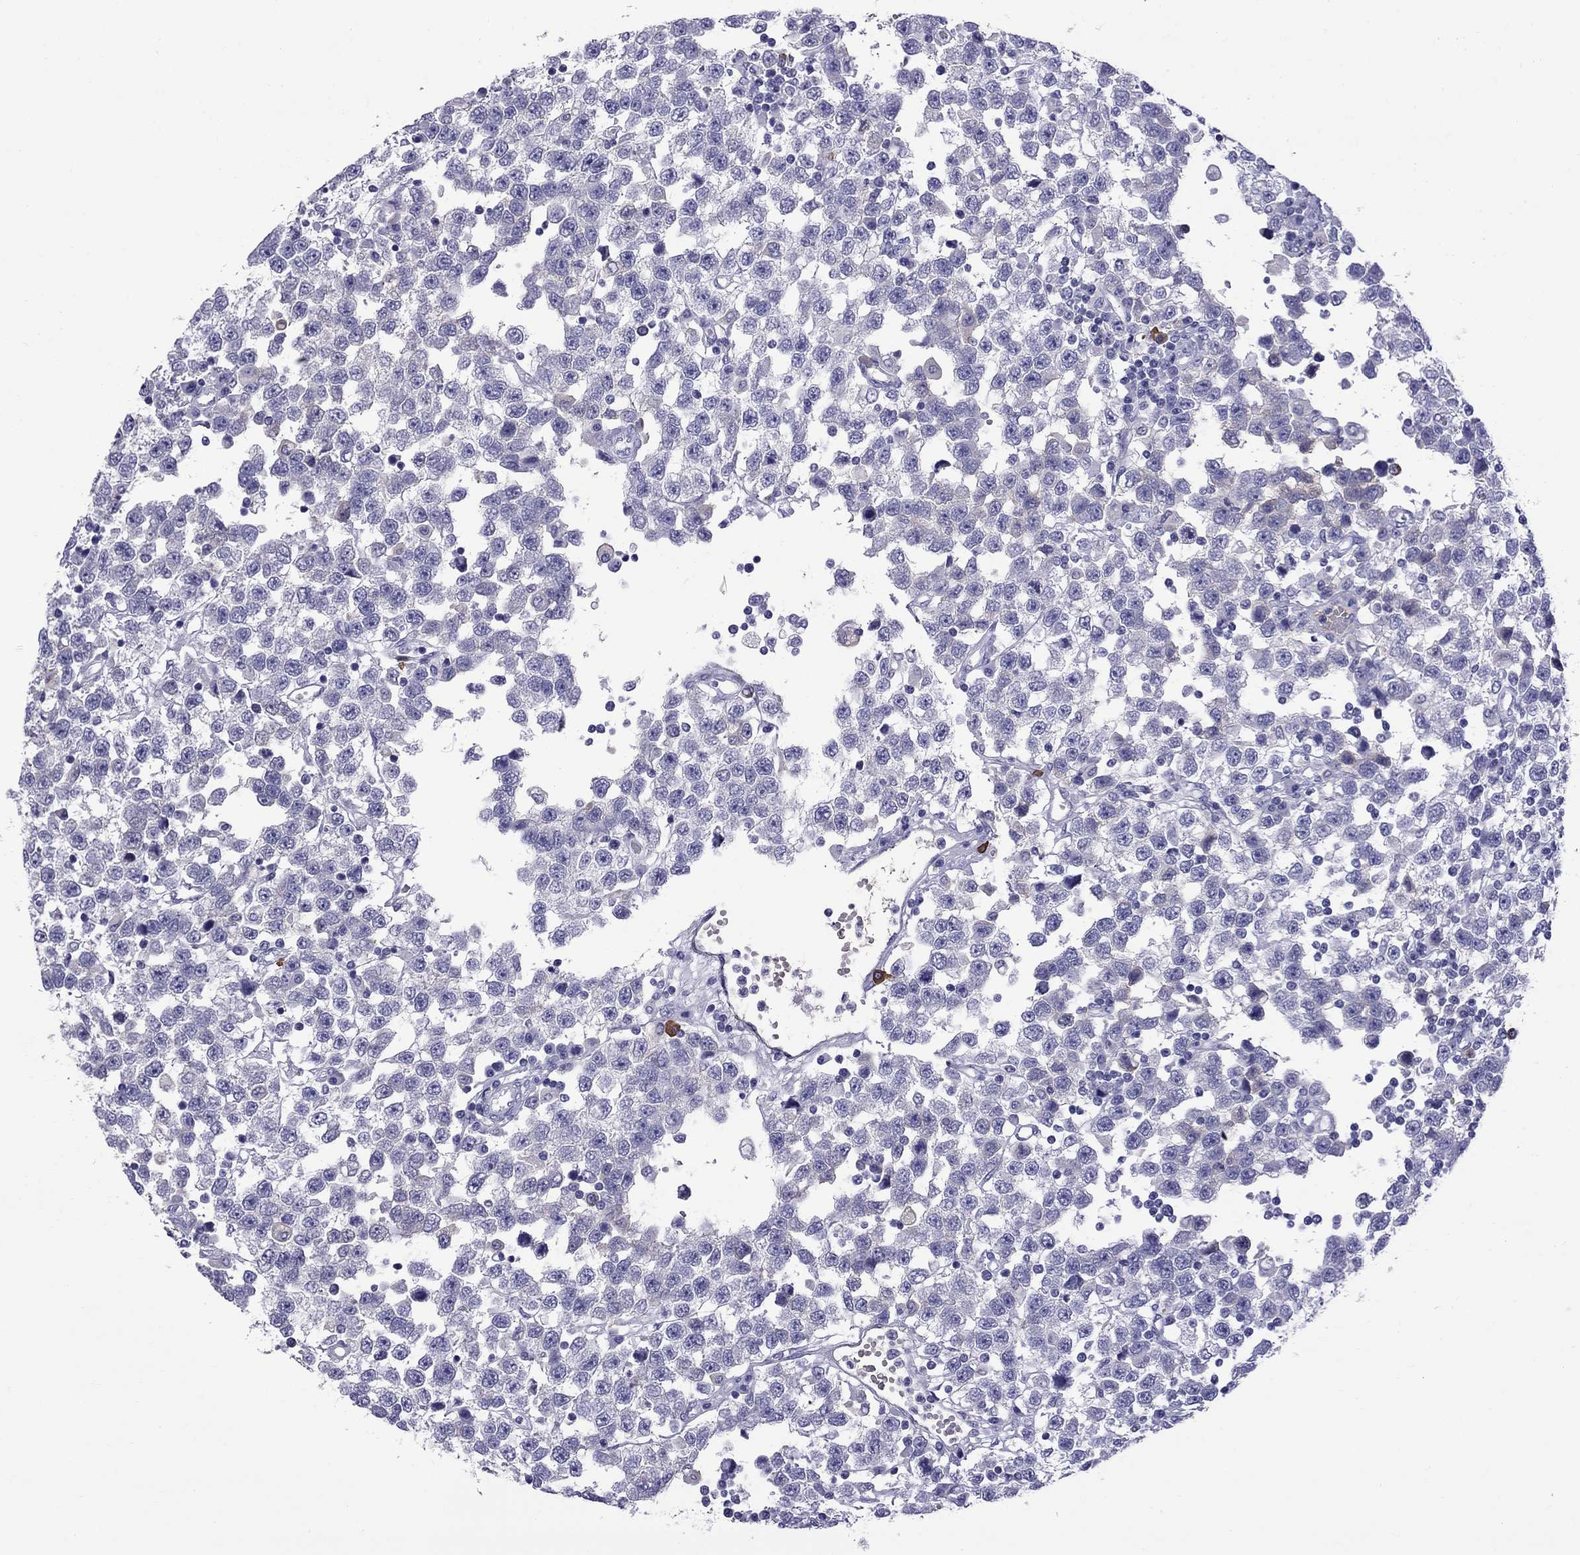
{"staining": {"intensity": "negative", "quantity": "none", "location": "none"}, "tissue": "testis cancer", "cell_type": "Tumor cells", "image_type": "cancer", "snomed": [{"axis": "morphology", "description": "Seminoma, NOS"}, {"axis": "topography", "description": "Testis"}], "caption": "Human testis cancer (seminoma) stained for a protein using immunohistochemistry (IHC) reveals no expression in tumor cells.", "gene": "SCART1", "patient": {"sex": "male", "age": 34}}